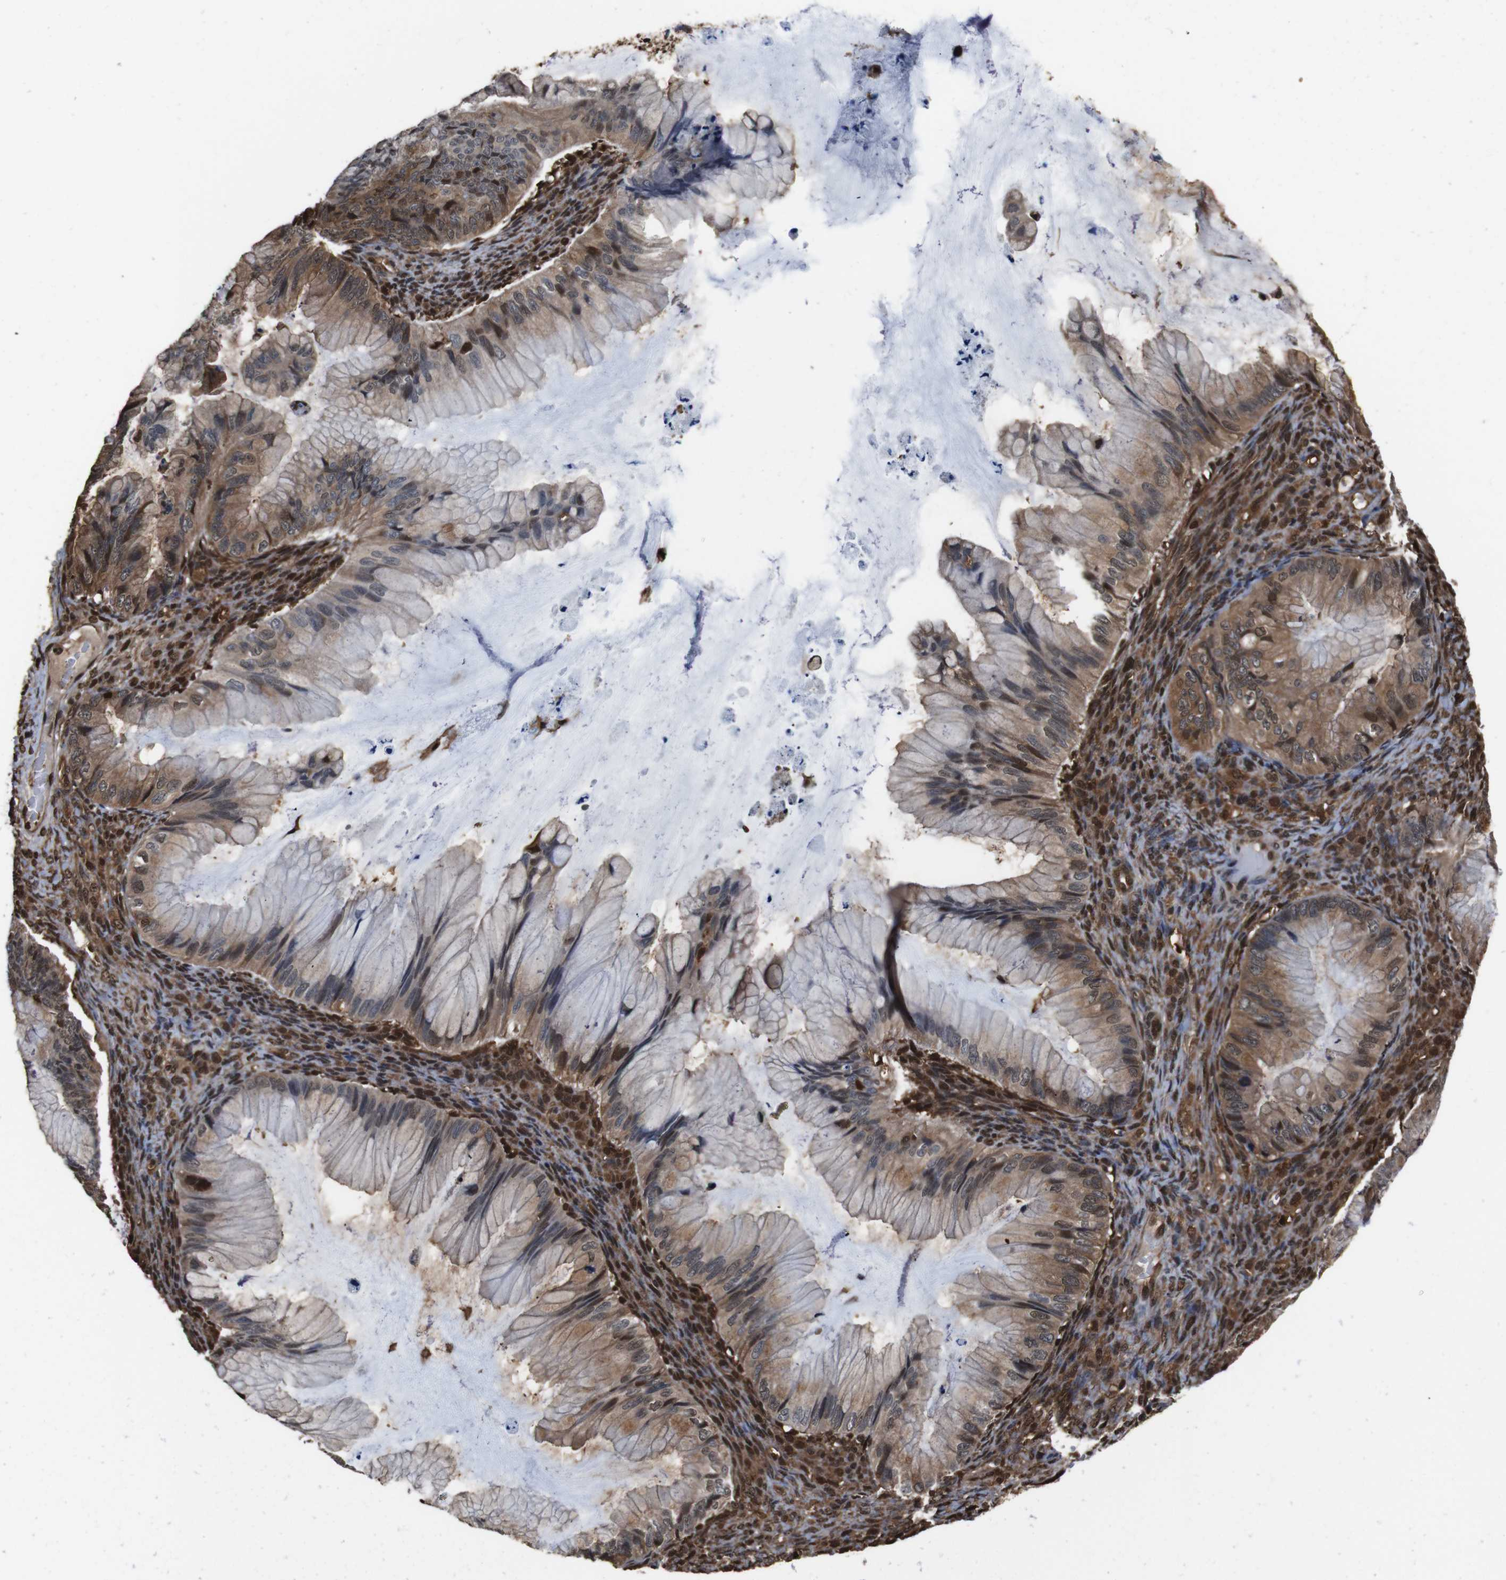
{"staining": {"intensity": "moderate", "quantity": ">75%", "location": "cytoplasmic/membranous,nuclear"}, "tissue": "ovarian cancer", "cell_type": "Tumor cells", "image_type": "cancer", "snomed": [{"axis": "morphology", "description": "Cystadenocarcinoma, mucinous, NOS"}, {"axis": "topography", "description": "Ovary"}], "caption": "Immunohistochemistry histopathology image of human ovarian cancer (mucinous cystadenocarcinoma) stained for a protein (brown), which shows medium levels of moderate cytoplasmic/membranous and nuclear positivity in about >75% of tumor cells.", "gene": "VCP", "patient": {"sex": "female", "age": 36}}